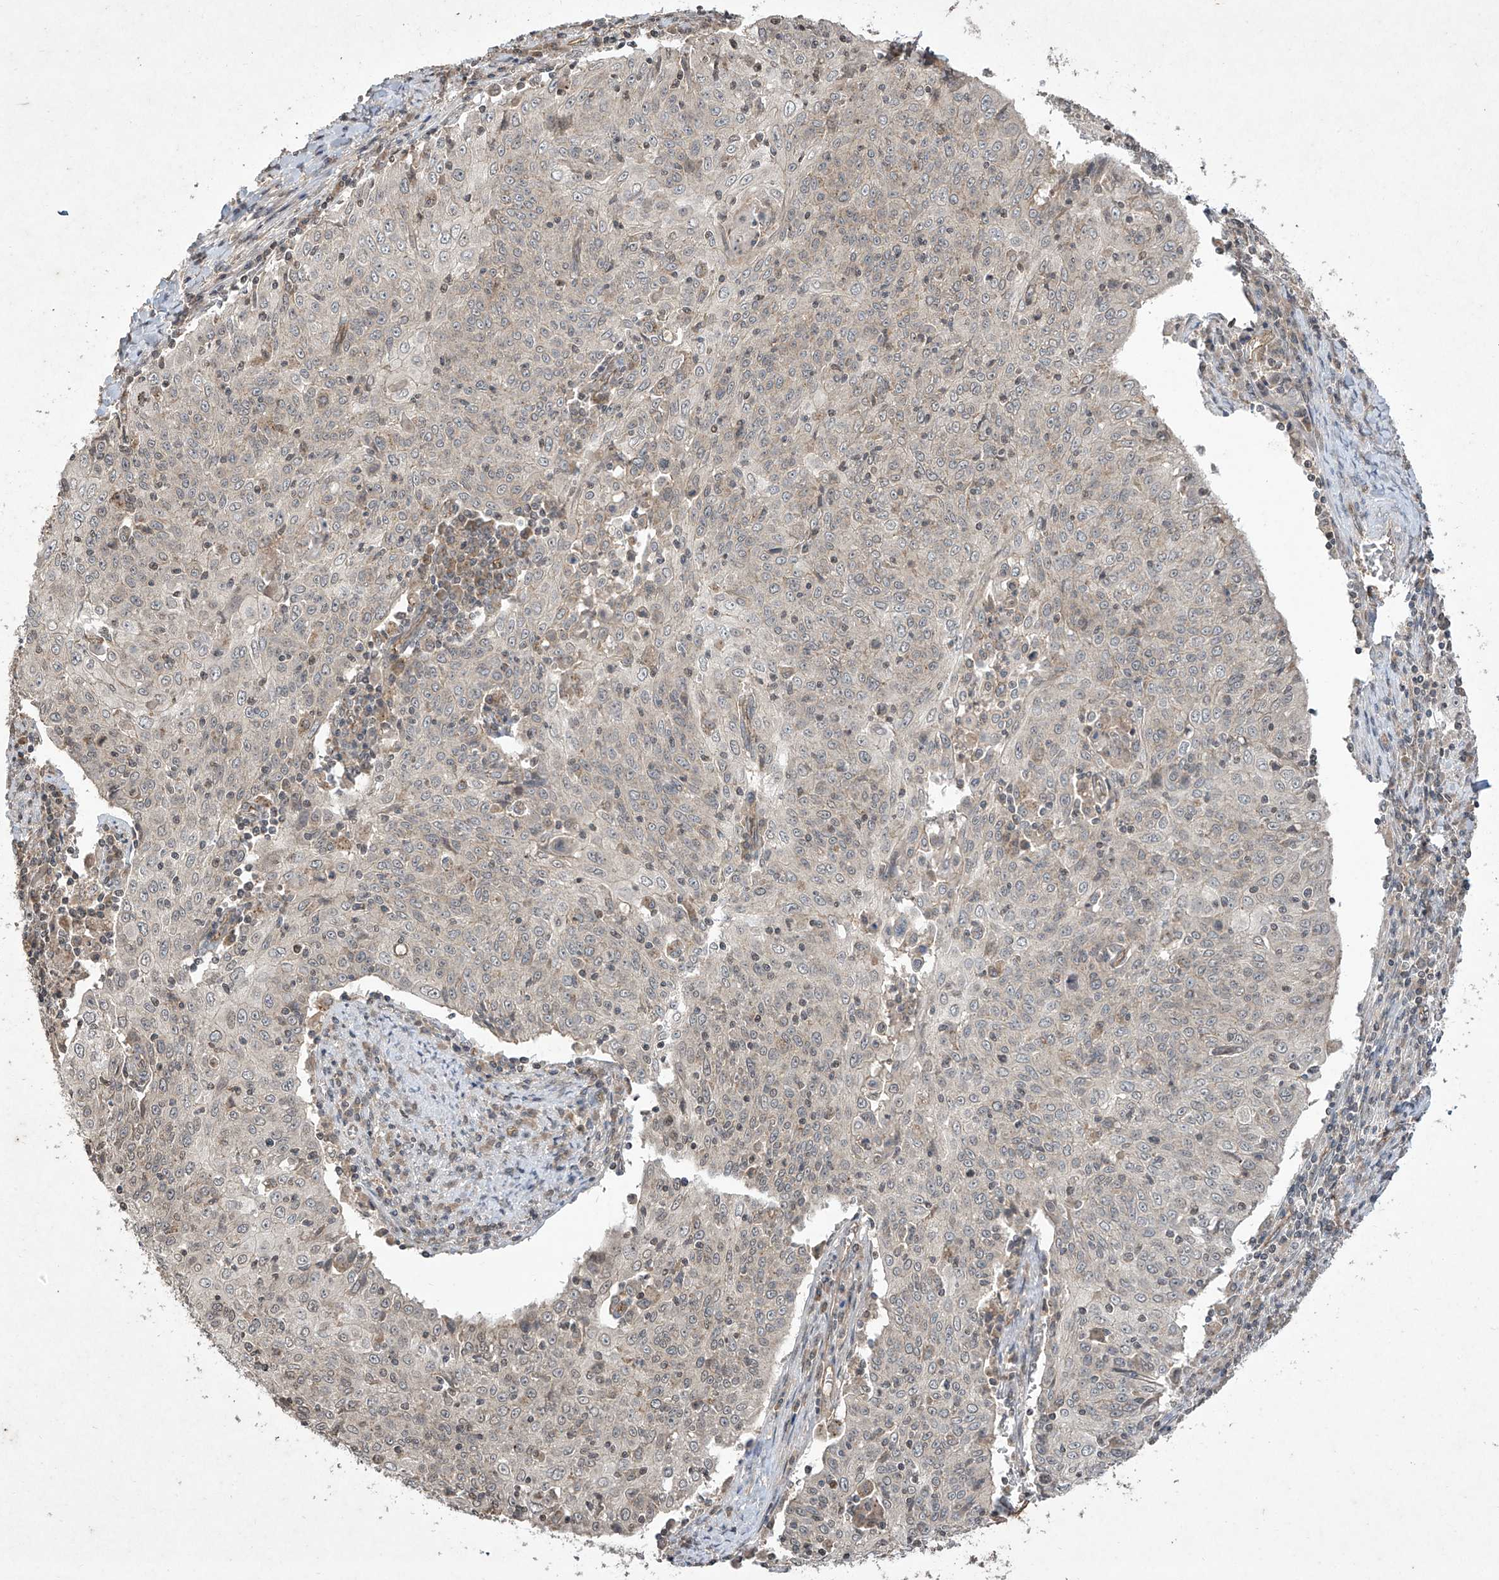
{"staining": {"intensity": "negative", "quantity": "none", "location": "none"}, "tissue": "cervical cancer", "cell_type": "Tumor cells", "image_type": "cancer", "snomed": [{"axis": "morphology", "description": "Squamous cell carcinoma, NOS"}, {"axis": "topography", "description": "Cervix"}], "caption": "The immunohistochemistry histopathology image has no significant staining in tumor cells of cervical squamous cell carcinoma tissue.", "gene": "MATN2", "patient": {"sex": "female", "age": 48}}